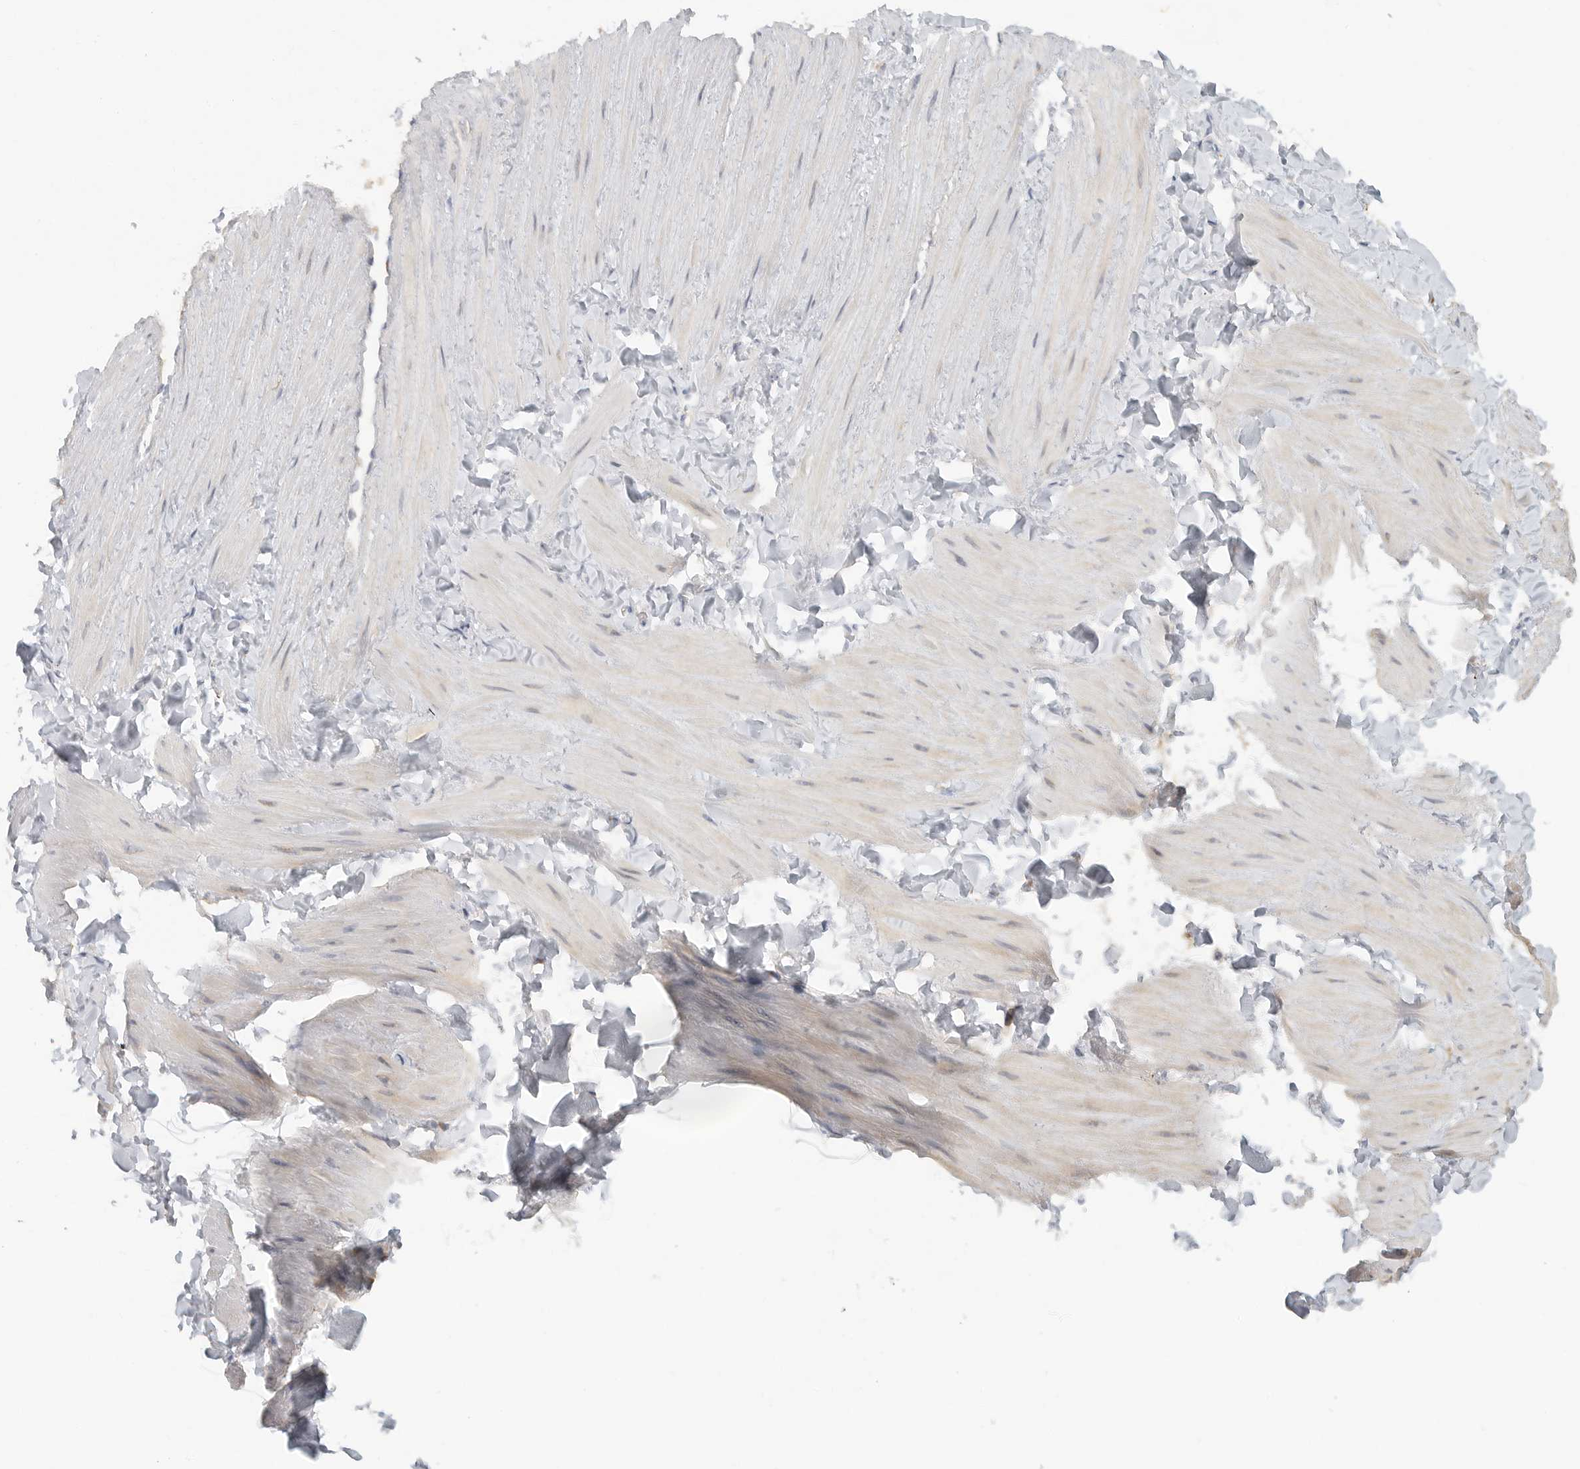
{"staining": {"intensity": "negative", "quantity": "none", "location": "none"}, "tissue": "soft tissue", "cell_type": "Fibroblasts", "image_type": "normal", "snomed": [{"axis": "morphology", "description": "Normal tissue, NOS"}, {"axis": "topography", "description": "Adipose tissue"}, {"axis": "topography", "description": "Vascular tissue"}, {"axis": "topography", "description": "Peripheral nerve tissue"}], "caption": "Immunohistochemical staining of unremarkable human soft tissue reveals no significant positivity in fibroblasts.", "gene": "PAM", "patient": {"sex": "male", "age": 25}}